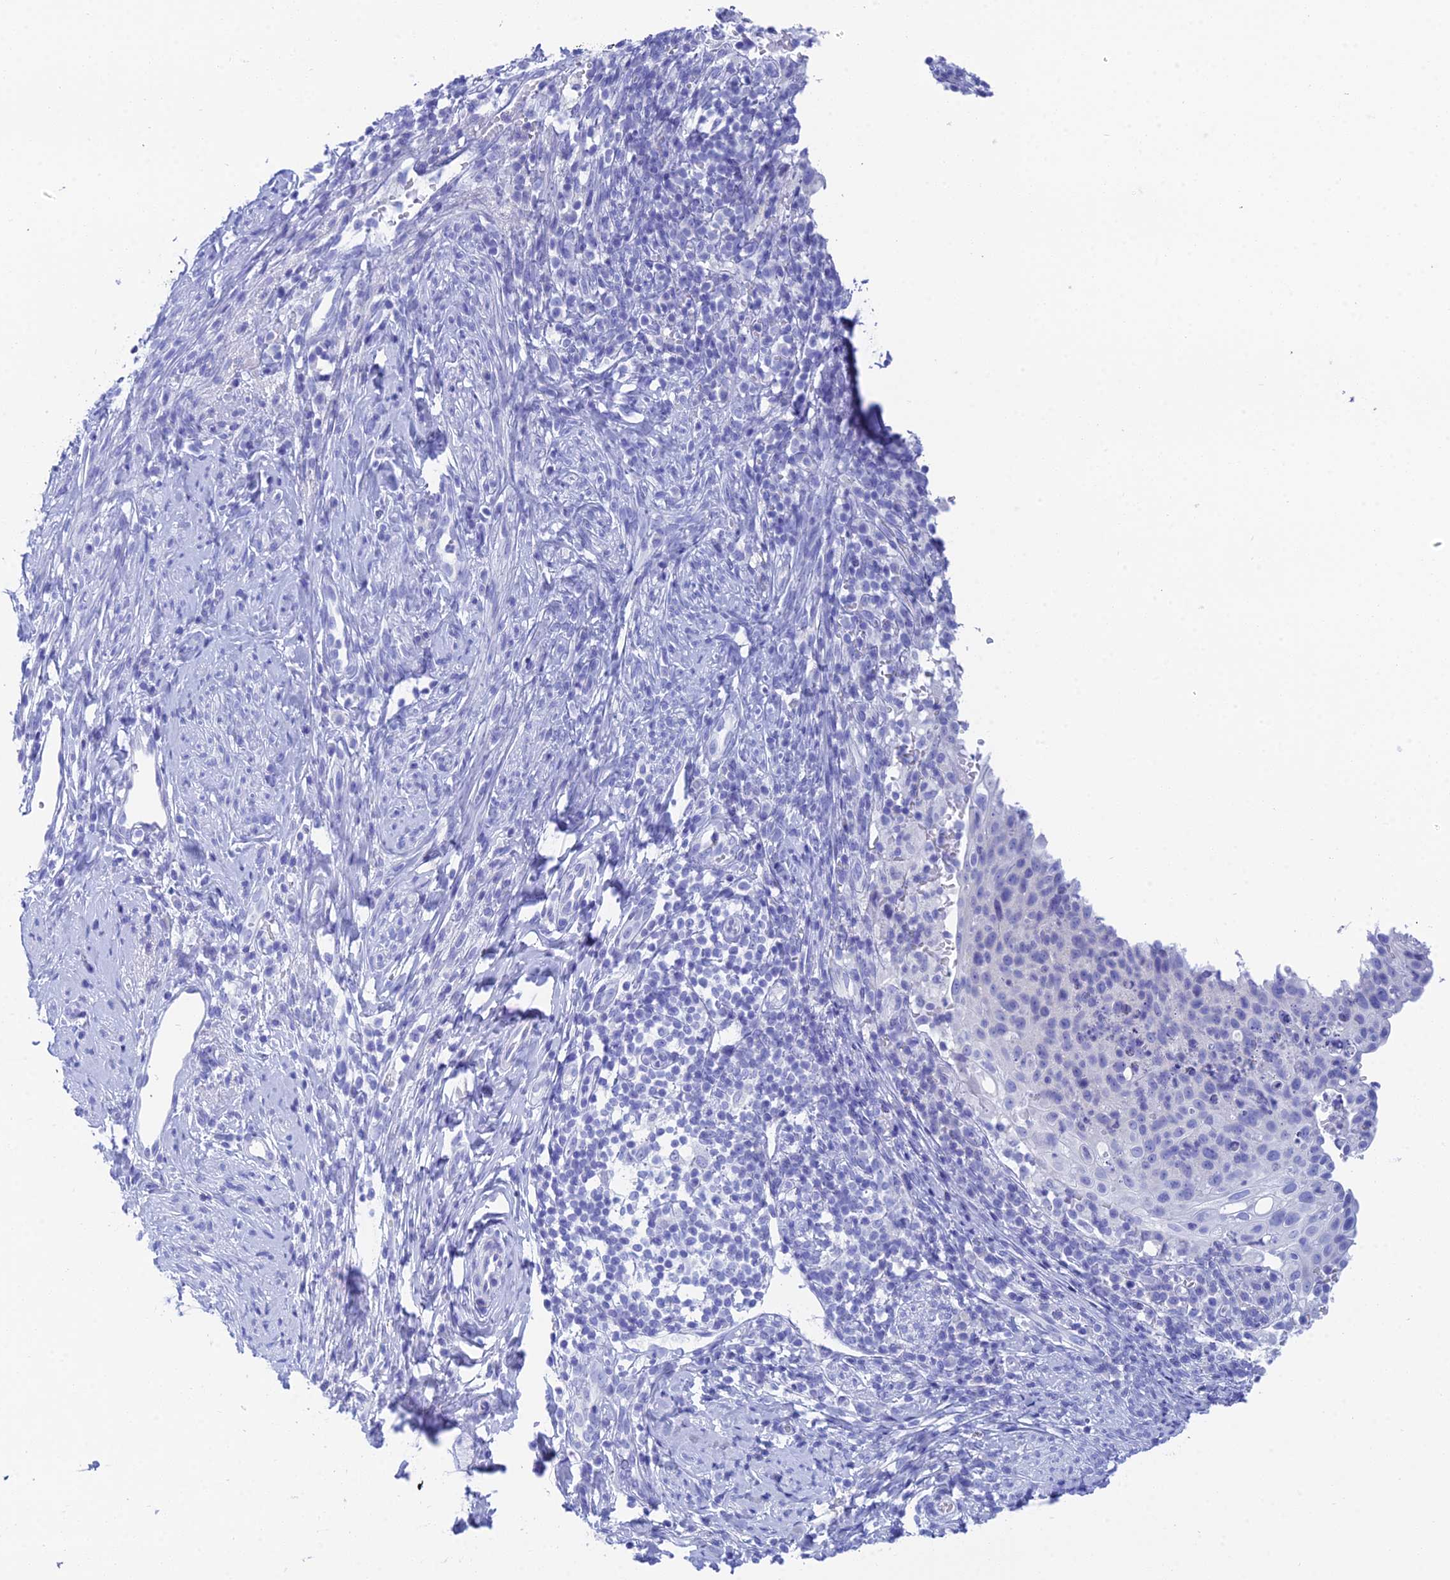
{"staining": {"intensity": "negative", "quantity": "none", "location": "none"}, "tissue": "cervical cancer", "cell_type": "Tumor cells", "image_type": "cancer", "snomed": [{"axis": "morphology", "description": "Squamous cell carcinoma, NOS"}, {"axis": "topography", "description": "Cervix"}], "caption": "DAB immunohistochemical staining of human cervical cancer shows no significant positivity in tumor cells.", "gene": "REG1A", "patient": {"sex": "female", "age": 70}}